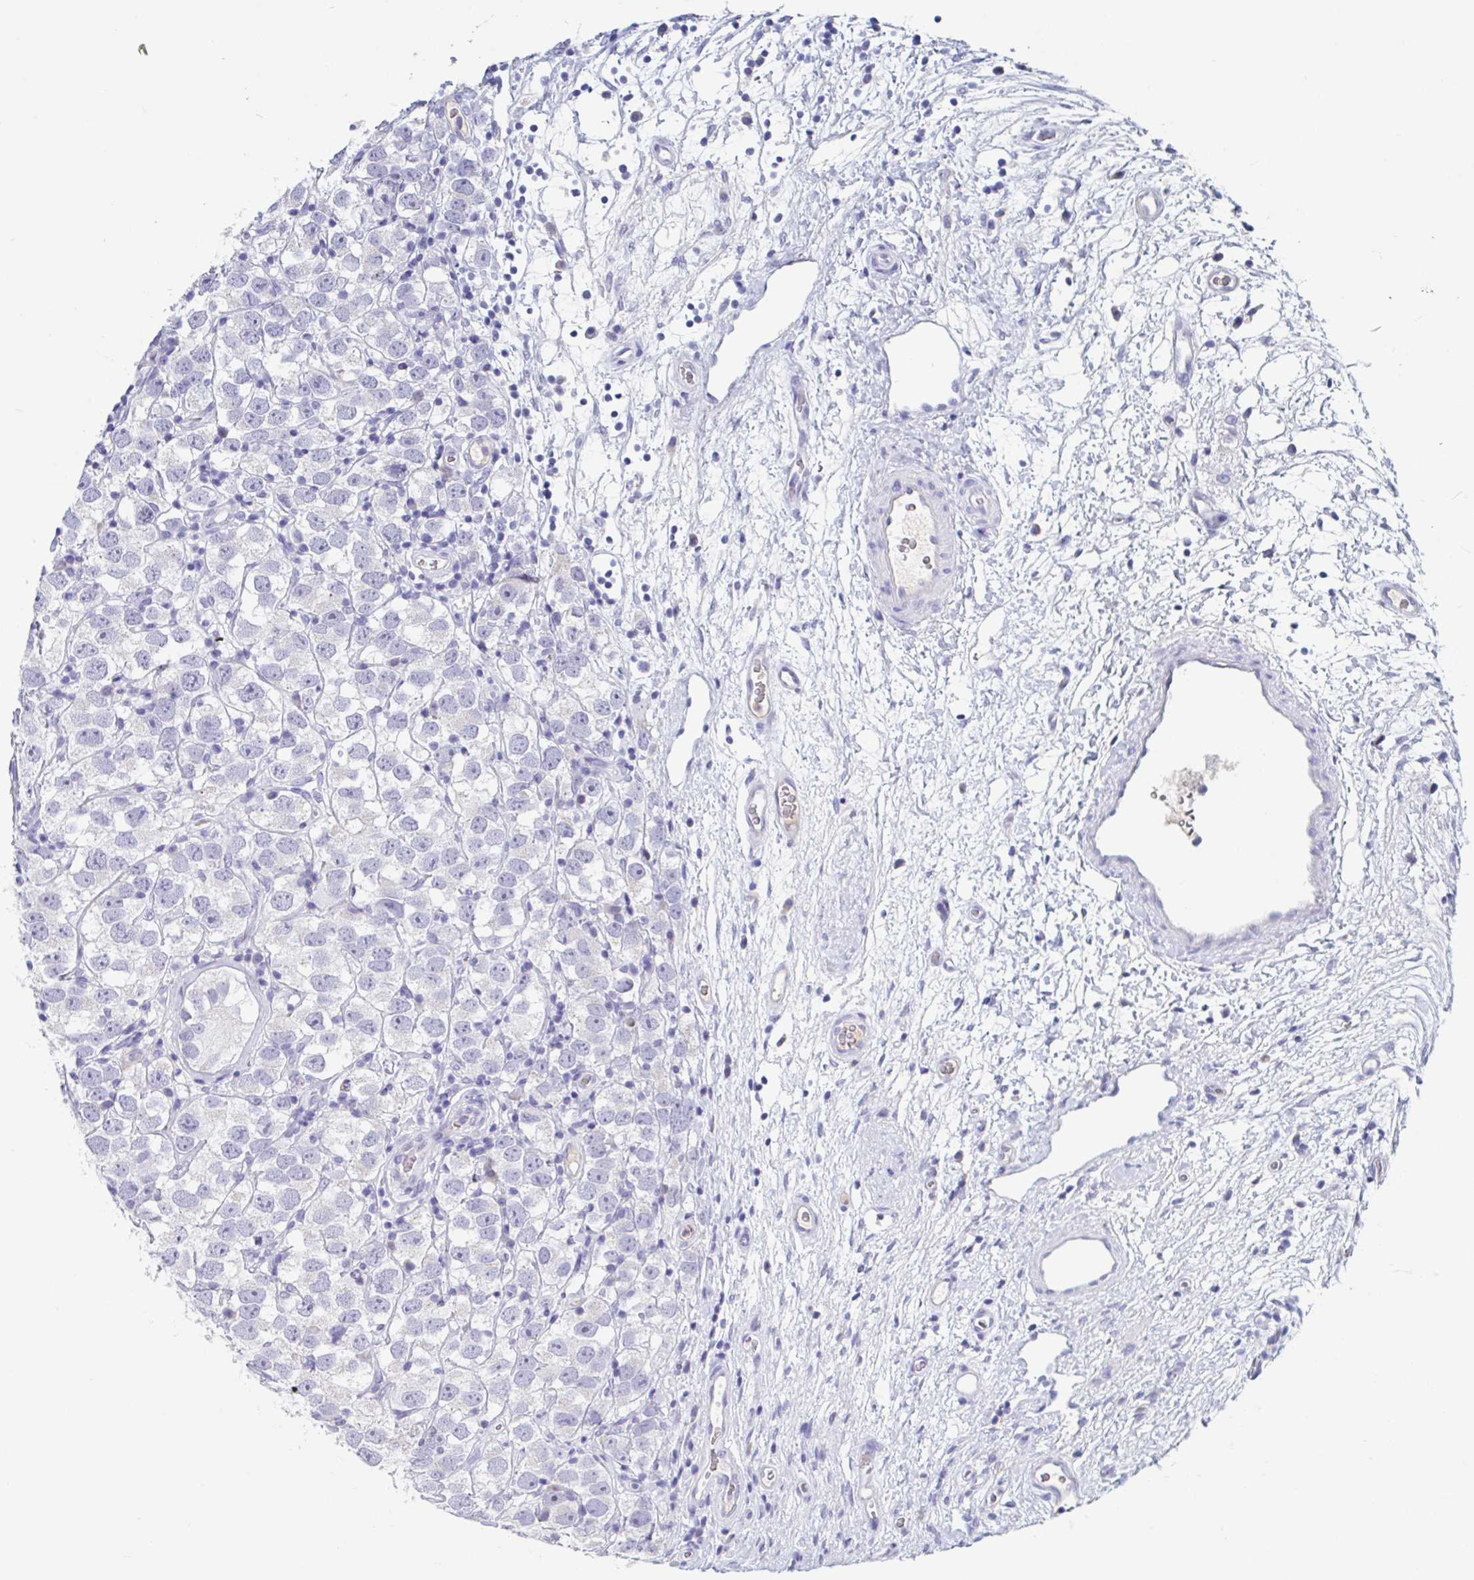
{"staining": {"intensity": "negative", "quantity": "none", "location": "none"}, "tissue": "testis cancer", "cell_type": "Tumor cells", "image_type": "cancer", "snomed": [{"axis": "morphology", "description": "Seminoma, NOS"}, {"axis": "topography", "description": "Testis"}], "caption": "Tumor cells are negative for brown protein staining in testis seminoma.", "gene": "ZNHIT2", "patient": {"sex": "male", "age": 26}}